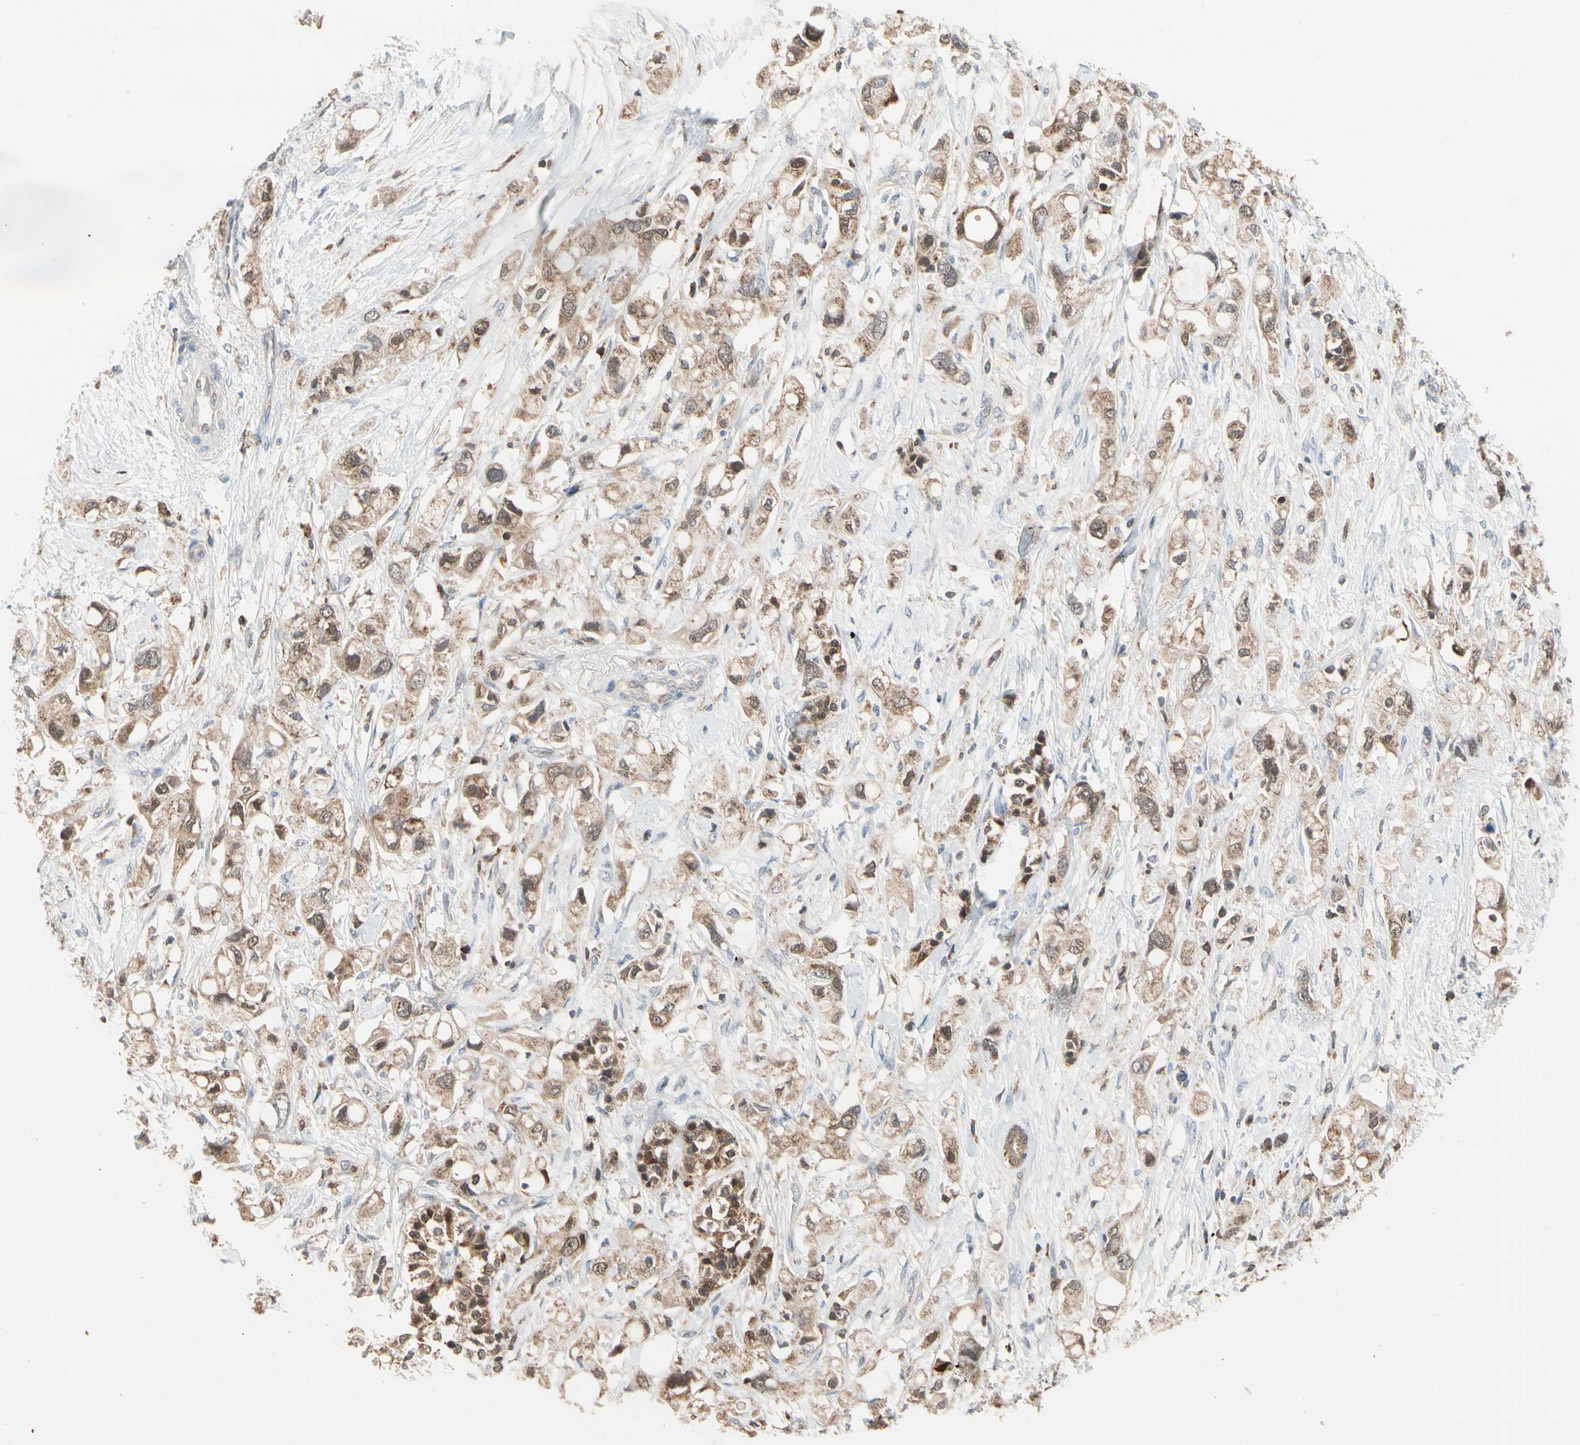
{"staining": {"intensity": "moderate", "quantity": ">75%", "location": "cytoplasmic/membranous"}, "tissue": "pancreatic cancer", "cell_type": "Tumor cells", "image_type": "cancer", "snomed": [{"axis": "morphology", "description": "Adenocarcinoma, NOS"}, {"axis": "topography", "description": "Pancreas"}], "caption": "Moderate cytoplasmic/membranous protein expression is seen in about >75% of tumor cells in pancreatic cancer.", "gene": "MTHFS", "patient": {"sex": "female", "age": 56}}